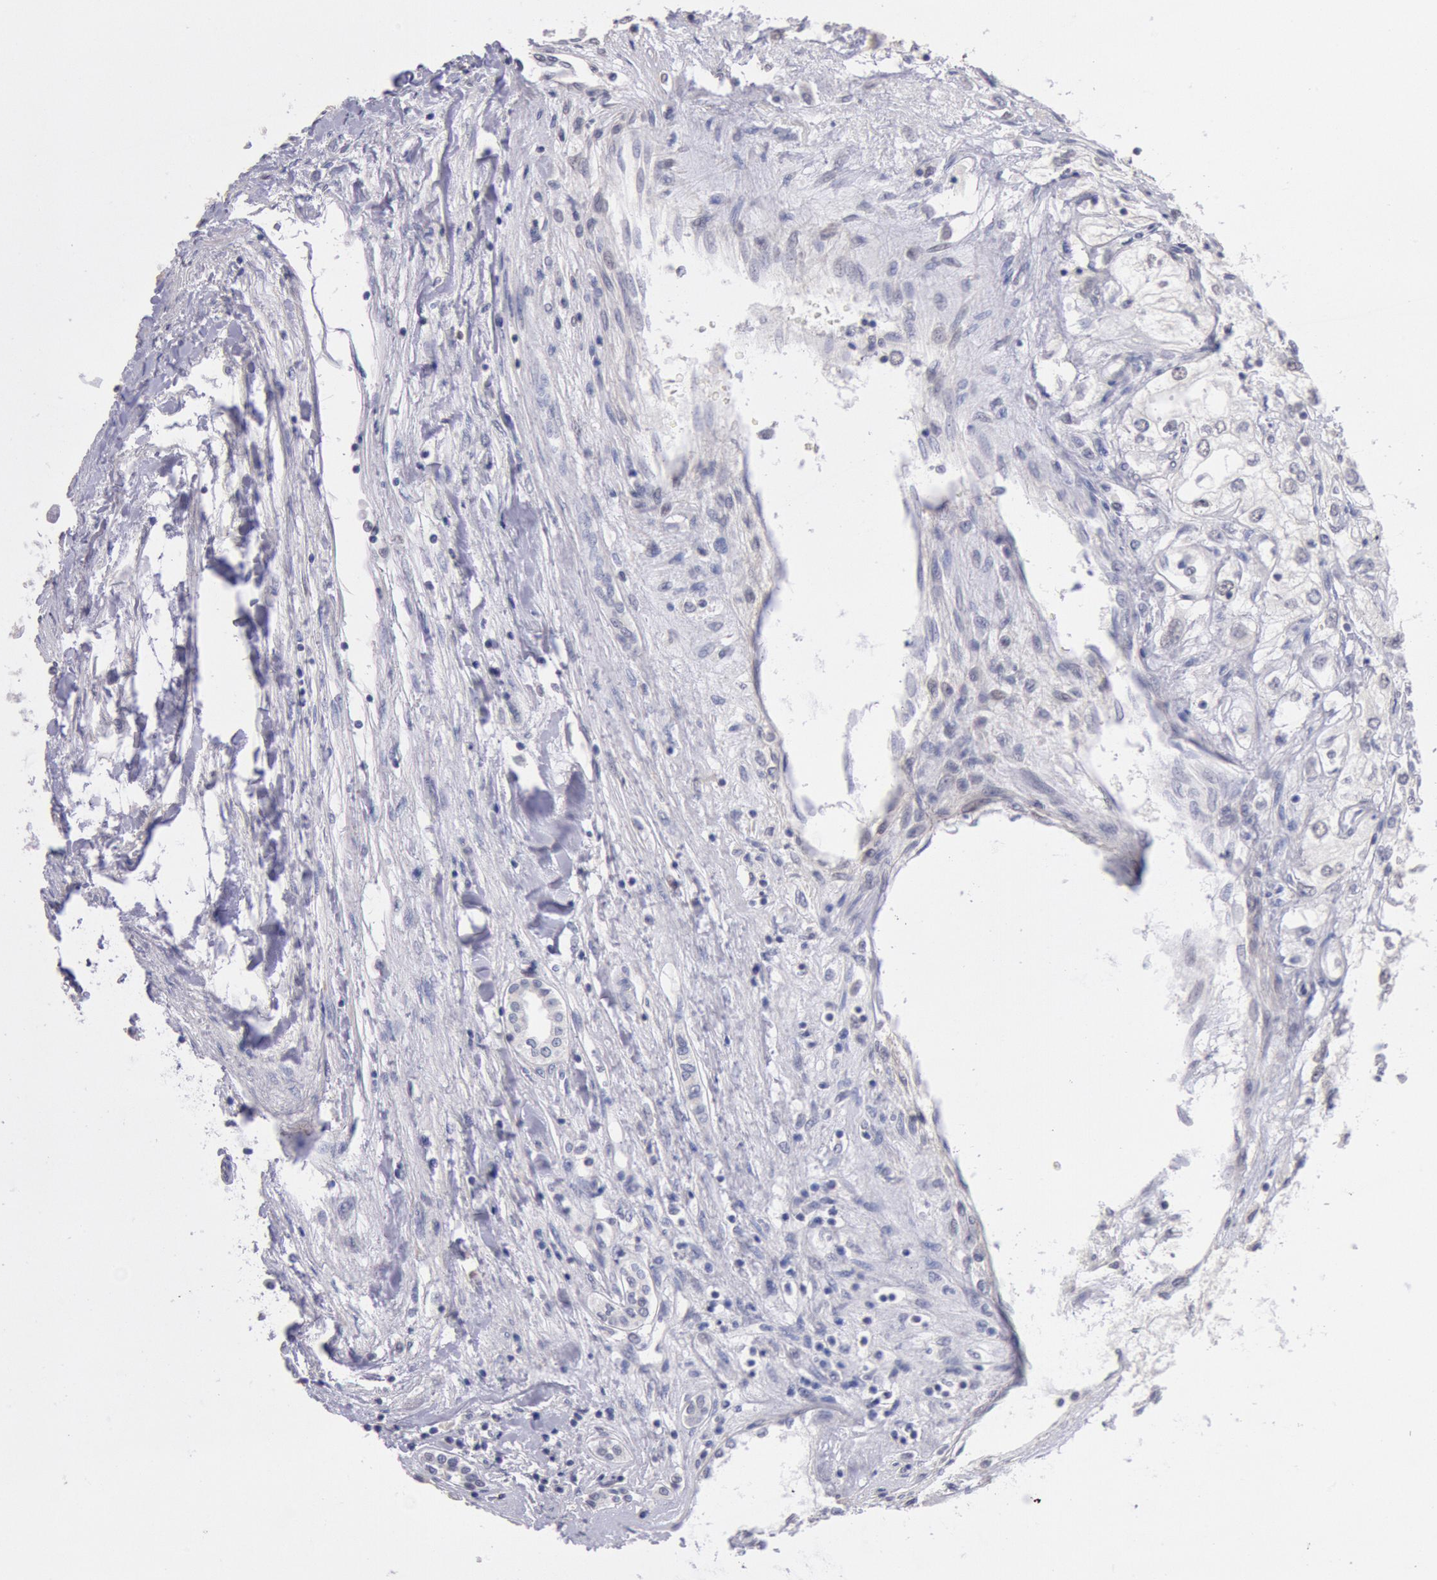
{"staining": {"intensity": "negative", "quantity": "none", "location": "none"}, "tissue": "renal cancer", "cell_type": "Tumor cells", "image_type": "cancer", "snomed": [{"axis": "morphology", "description": "Adenocarcinoma, NOS"}, {"axis": "topography", "description": "Kidney"}], "caption": "Immunohistochemical staining of human adenocarcinoma (renal) demonstrates no significant expression in tumor cells.", "gene": "MYH7", "patient": {"sex": "male", "age": 57}}